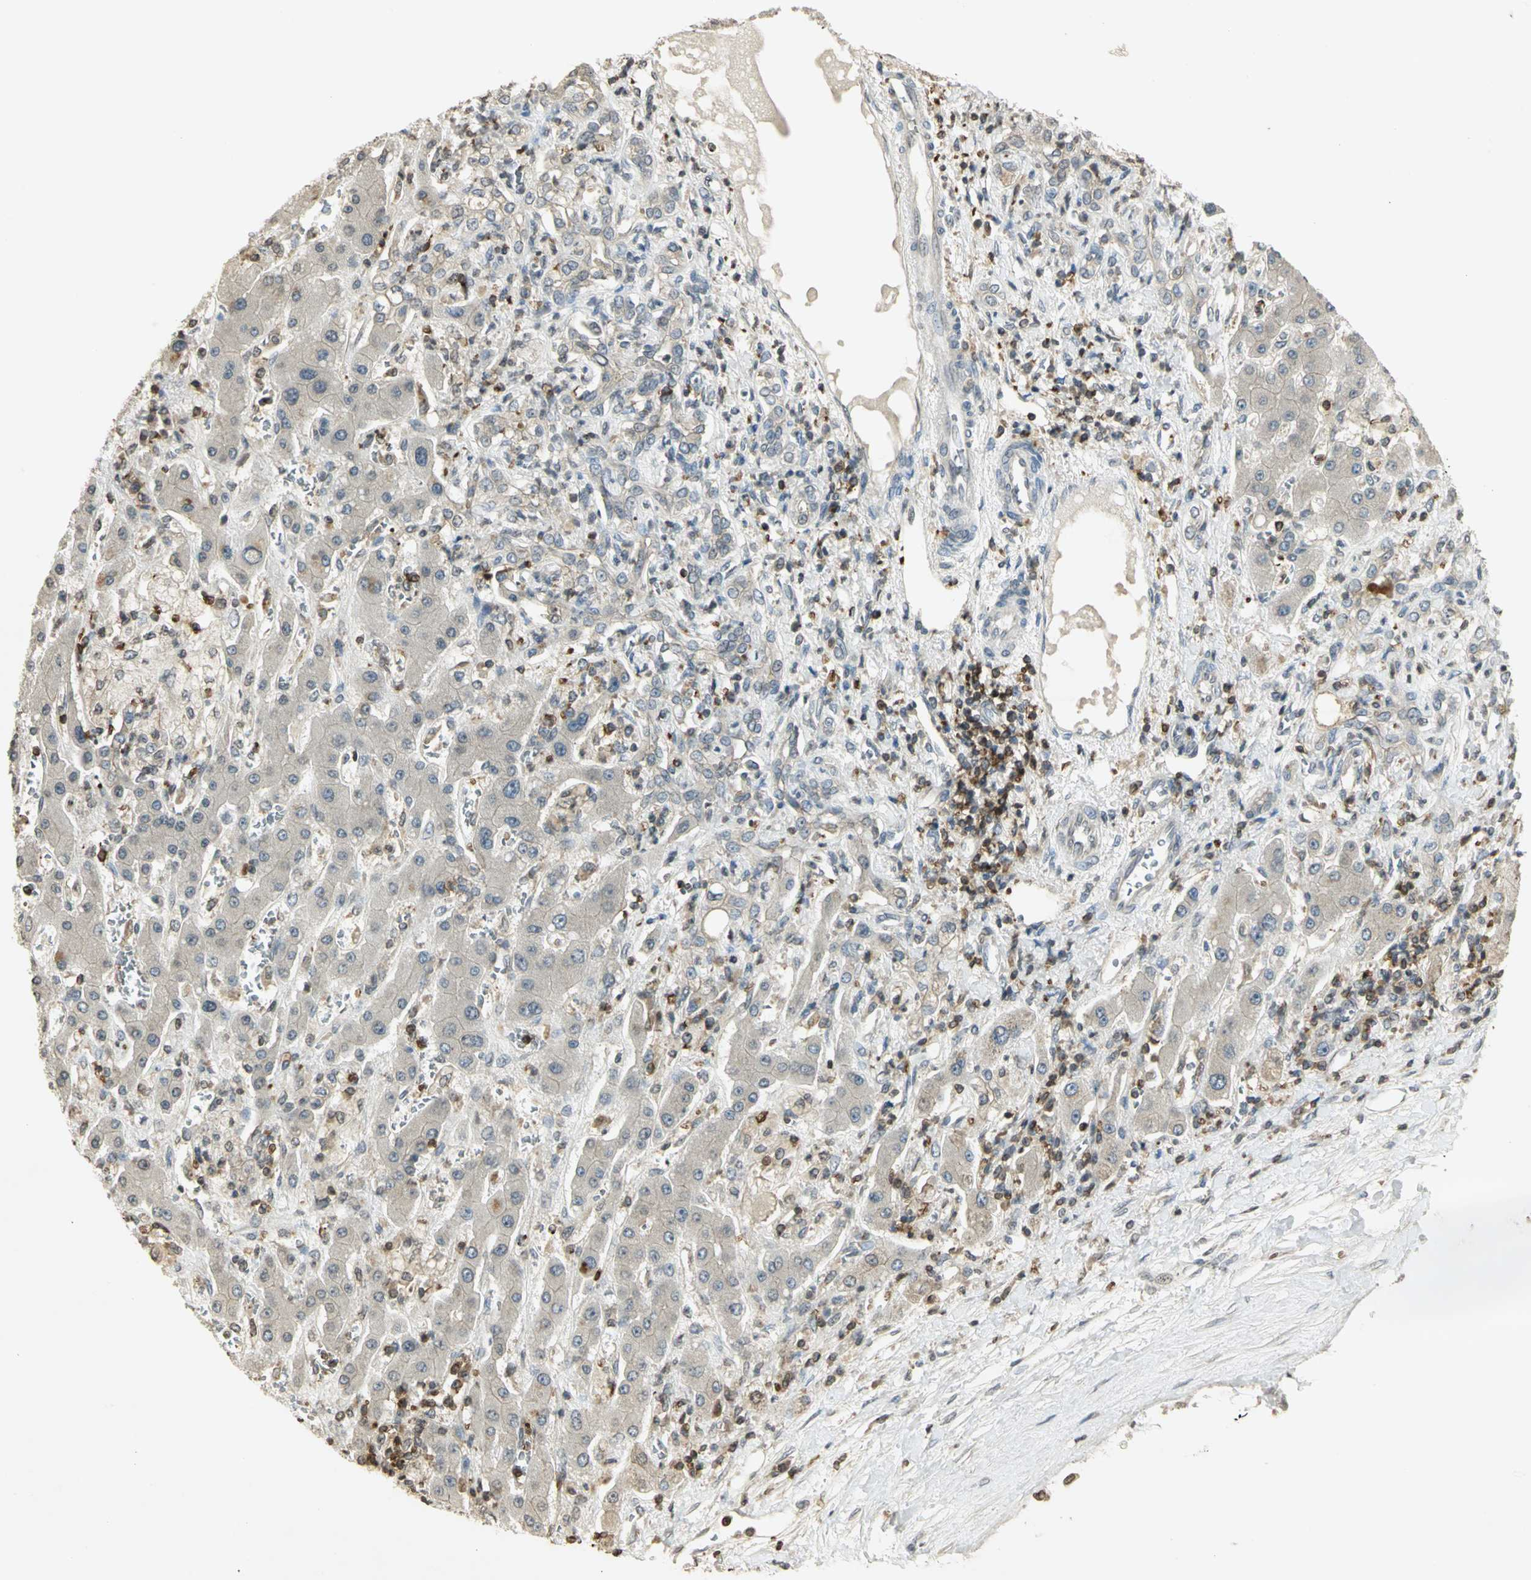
{"staining": {"intensity": "negative", "quantity": "none", "location": "none"}, "tissue": "liver cancer", "cell_type": "Tumor cells", "image_type": "cancer", "snomed": [{"axis": "morphology", "description": "Cholangiocarcinoma"}, {"axis": "topography", "description": "Liver"}], "caption": "DAB immunohistochemical staining of liver cancer exhibits no significant staining in tumor cells.", "gene": "IL16", "patient": {"sex": "male", "age": 50}}